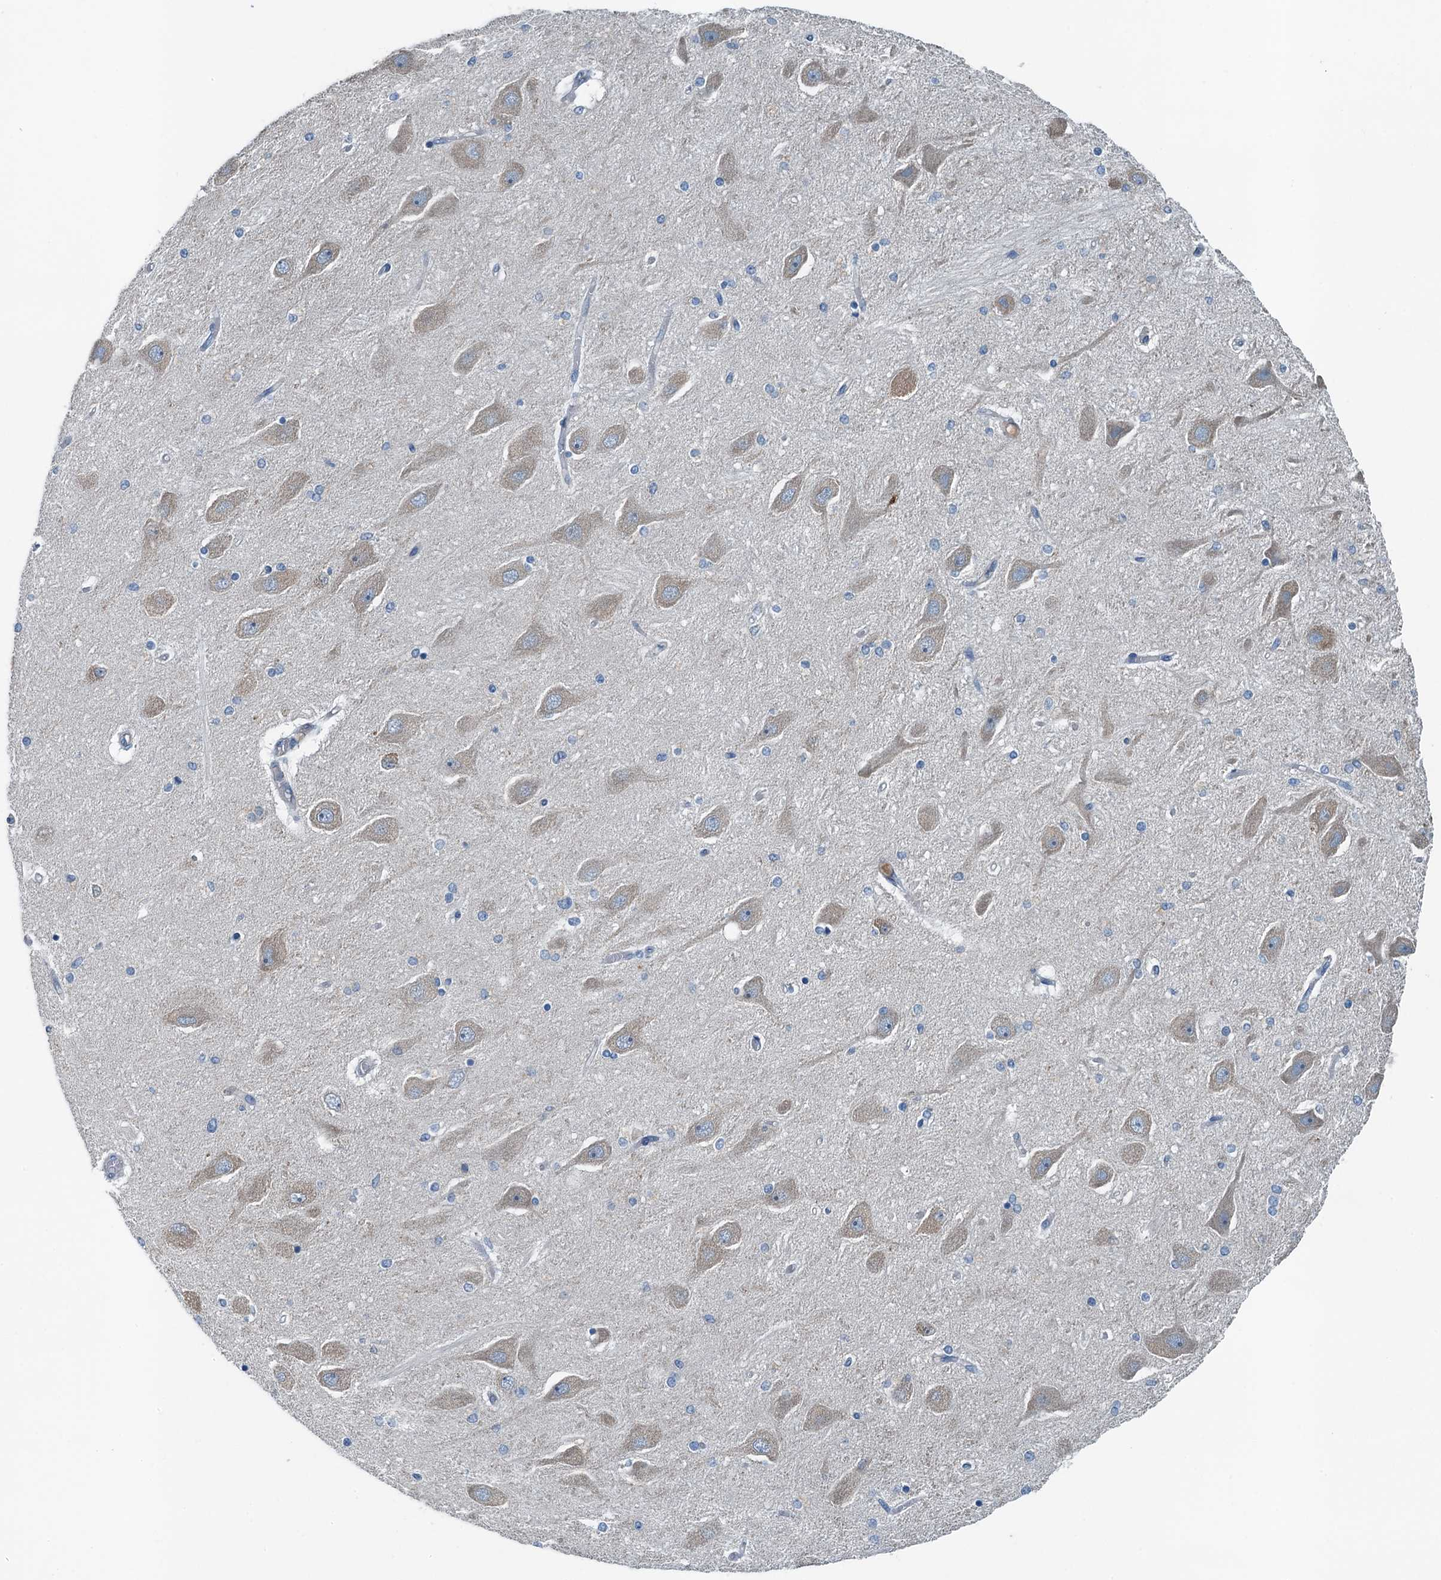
{"staining": {"intensity": "negative", "quantity": "none", "location": "none"}, "tissue": "hippocampus", "cell_type": "Glial cells", "image_type": "normal", "snomed": [{"axis": "morphology", "description": "Normal tissue, NOS"}, {"axis": "topography", "description": "Hippocampus"}], "caption": "Human hippocampus stained for a protein using immunohistochemistry (IHC) displays no expression in glial cells.", "gene": "GFOD2", "patient": {"sex": "female", "age": 54}}